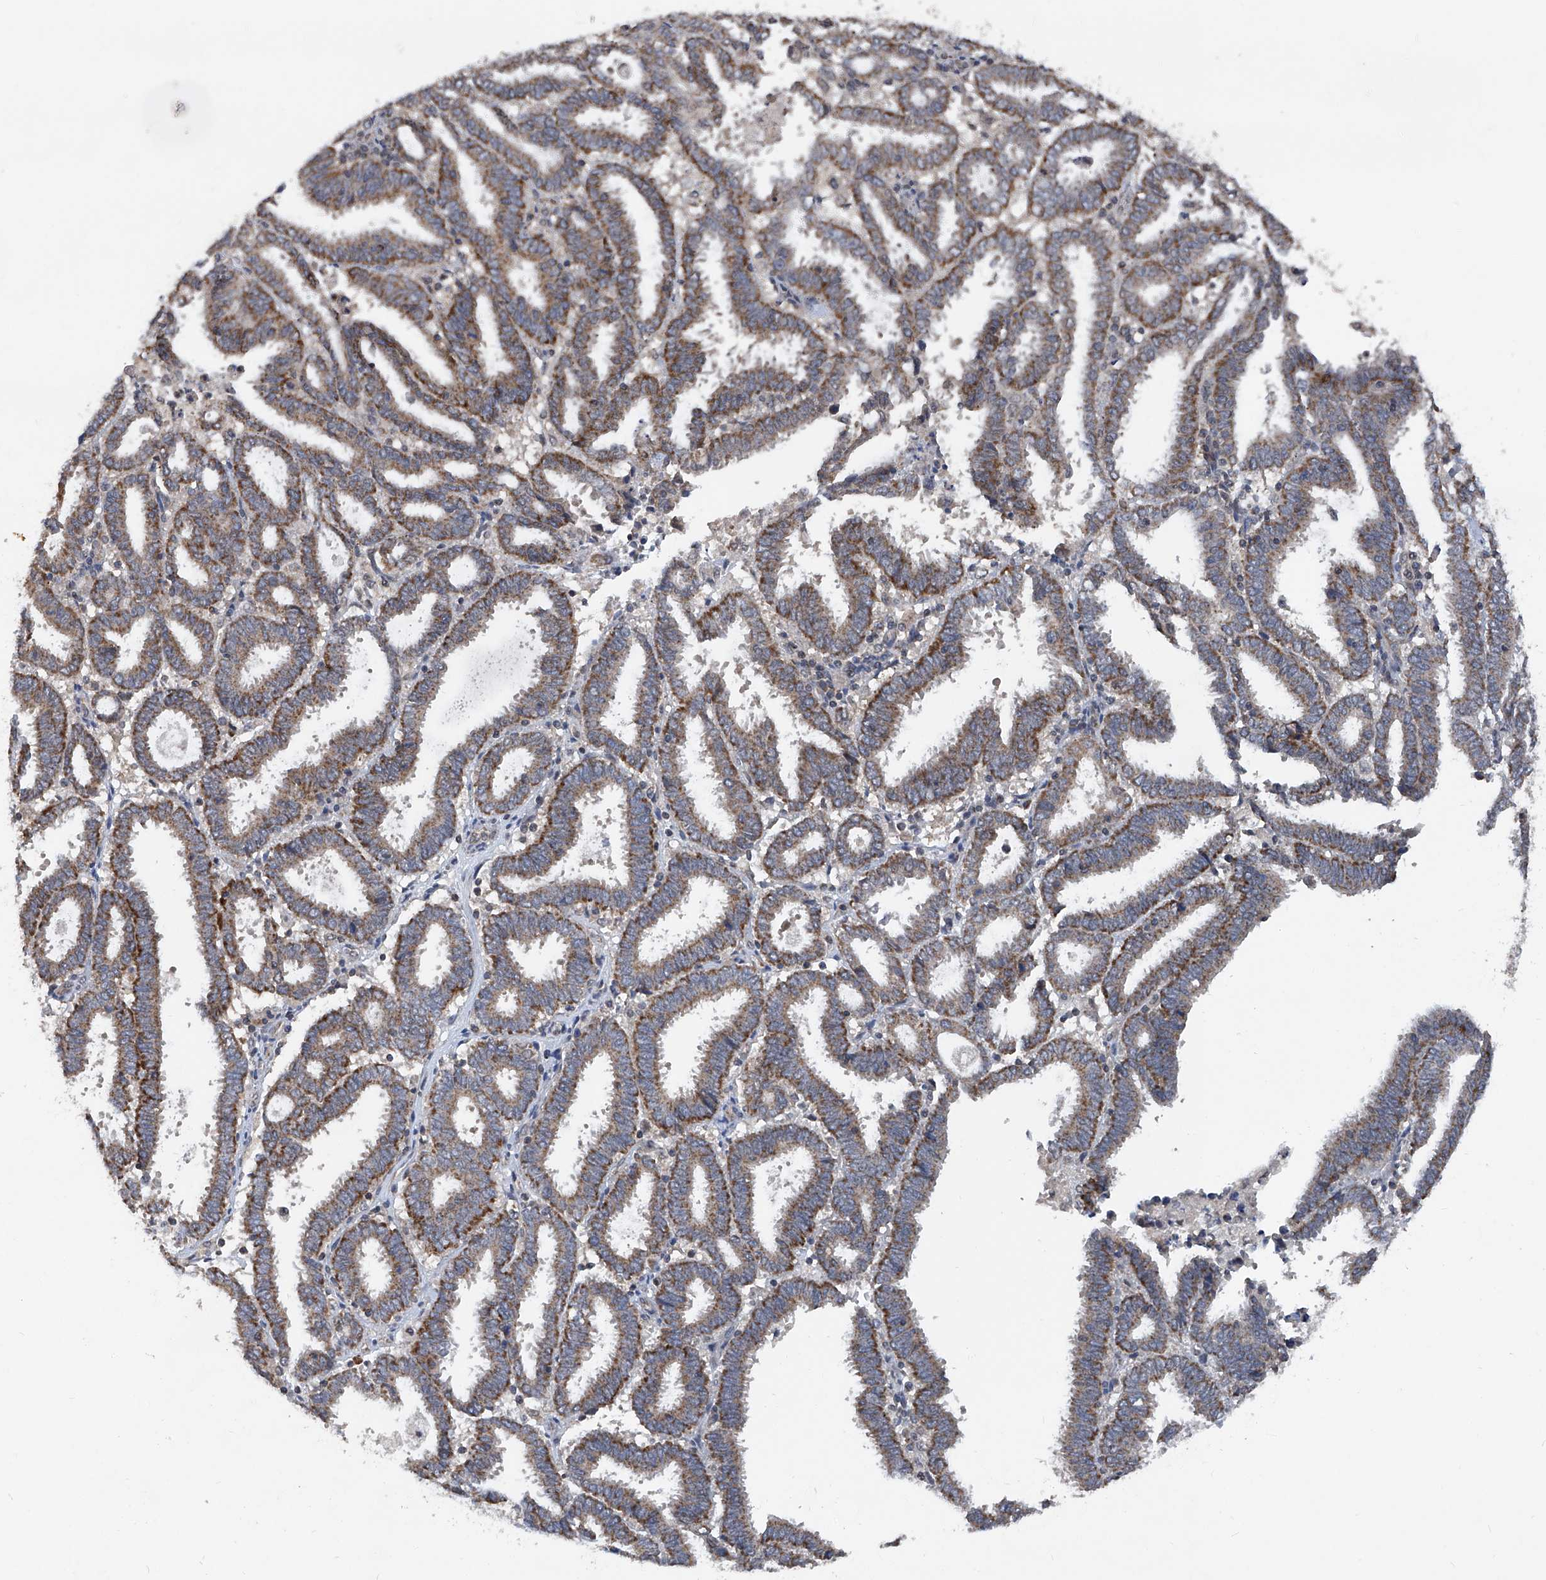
{"staining": {"intensity": "moderate", "quantity": ">75%", "location": "cytoplasmic/membranous"}, "tissue": "endometrial cancer", "cell_type": "Tumor cells", "image_type": "cancer", "snomed": [{"axis": "morphology", "description": "Adenocarcinoma, NOS"}, {"axis": "topography", "description": "Uterus"}], "caption": "Endometrial cancer was stained to show a protein in brown. There is medium levels of moderate cytoplasmic/membranous positivity in approximately >75% of tumor cells.", "gene": "BCKDHB", "patient": {"sex": "female", "age": 83}}